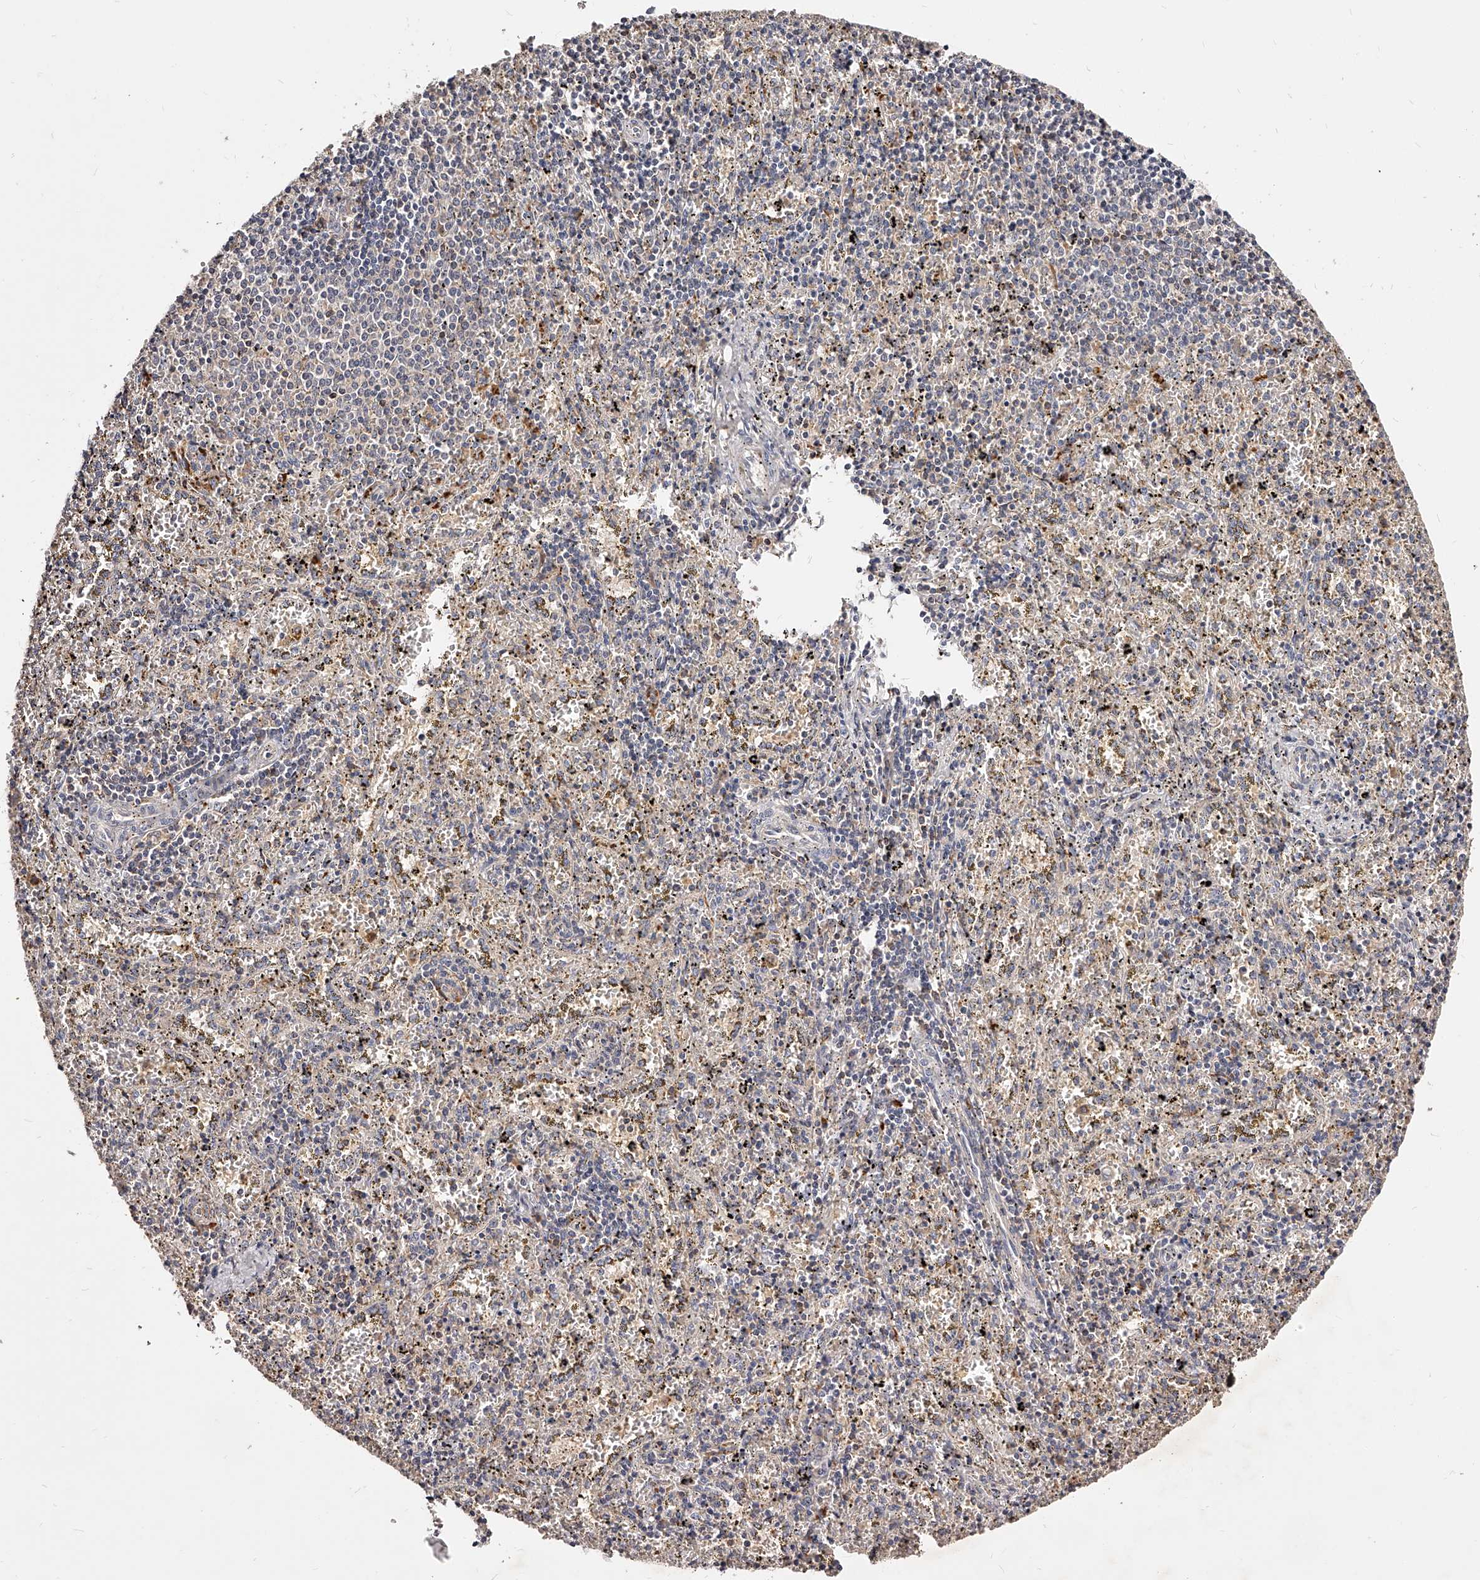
{"staining": {"intensity": "weak", "quantity": "<25%", "location": "cytoplasmic/membranous"}, "tissue": "spleen", "cell_type": "Cells in red pulp", "image_type": "normal", "snomed": [{"axis": "morphology", "description": "Normal tissue, NOS"}, {"axis": "topography", "description": "Spleen"}], "caption": "This is an IHC micrograph of normal spleen. There is no staining in cells in red pulp.", "gene": "PHACTR1", "patient": {"sex": "male", "age": 11}}